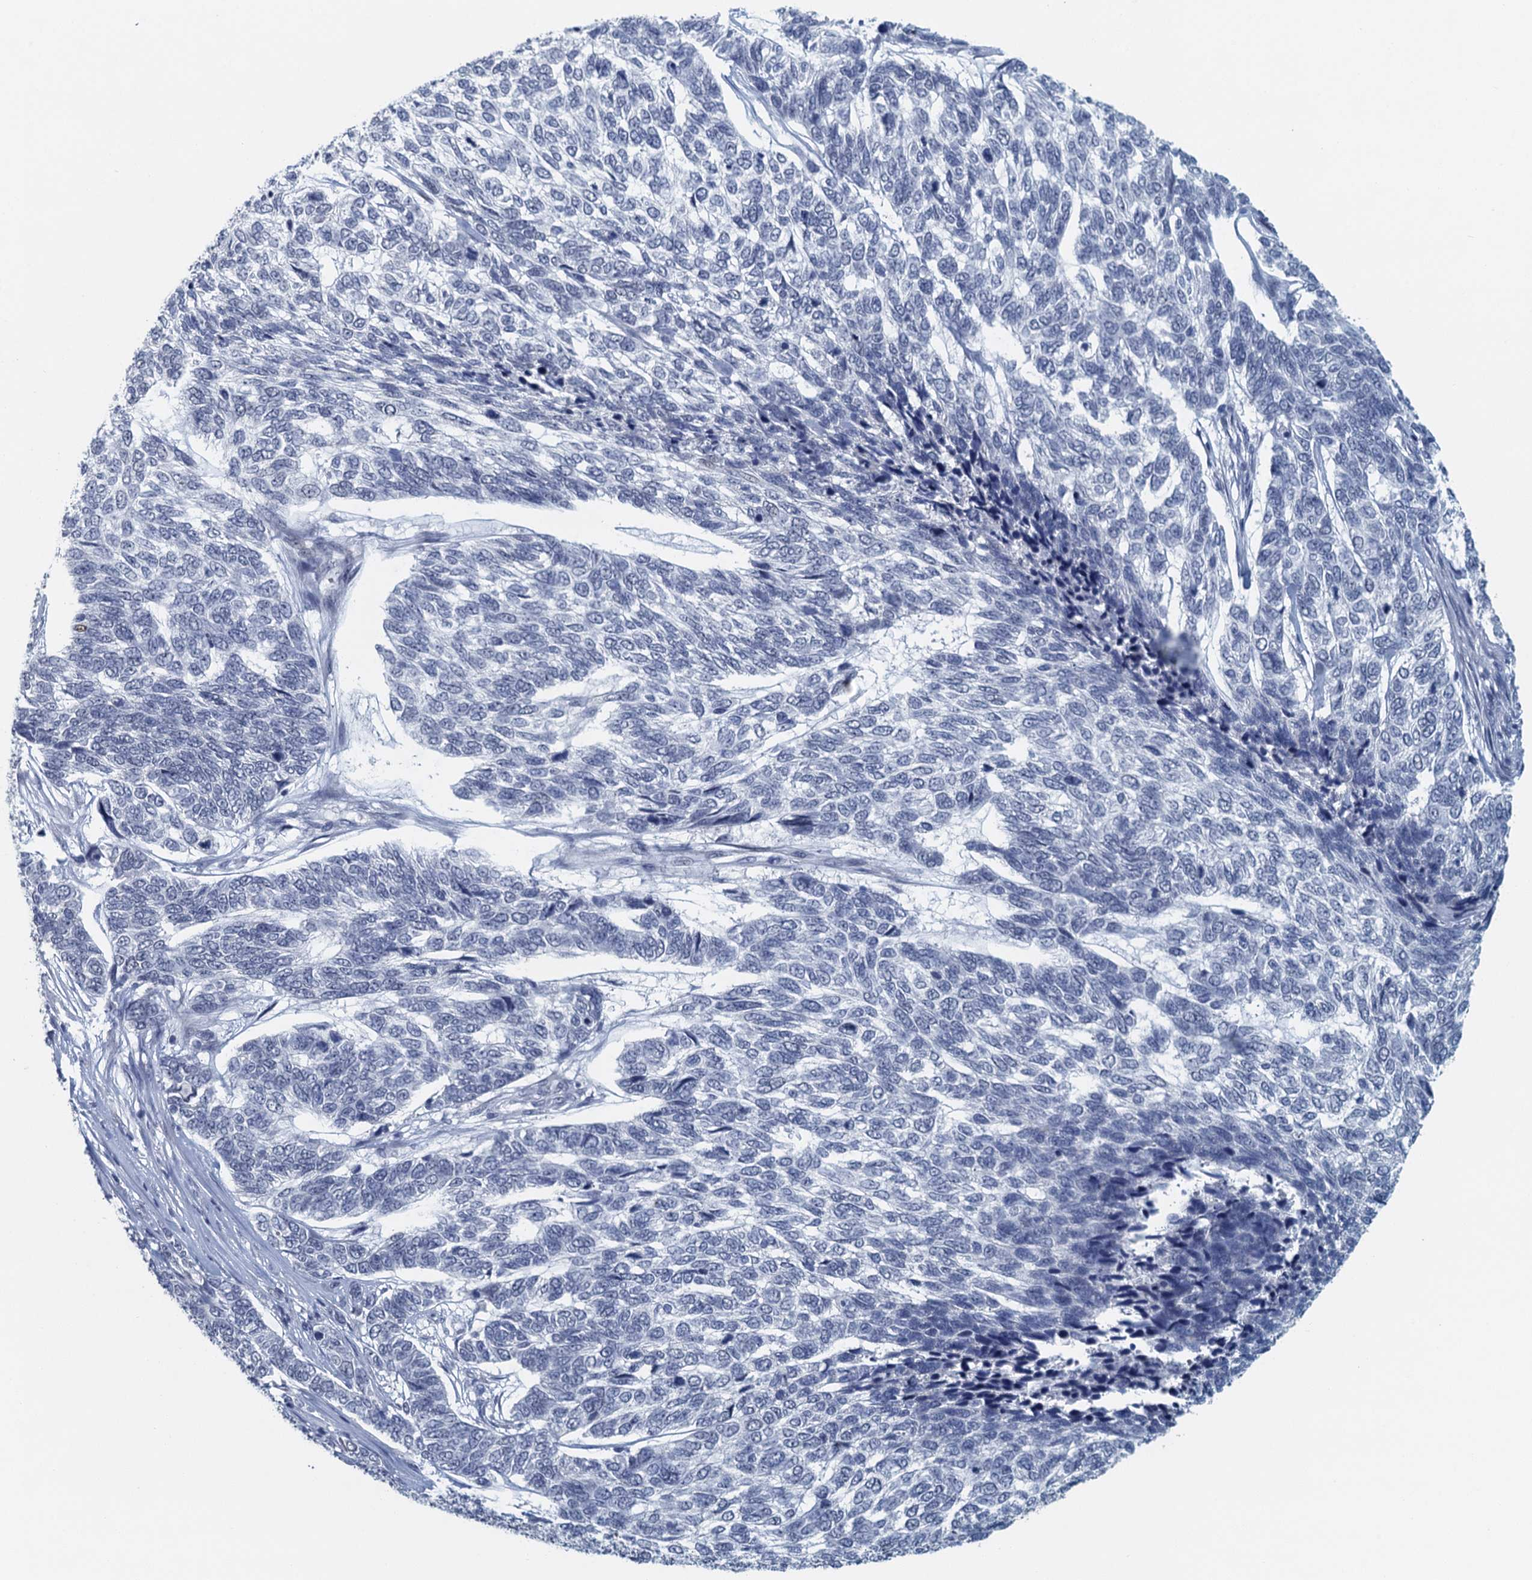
{"staining": {"intensity": "negative", "quantity": "none", "location": "none"}, "tissue": "skin cancer", "cell_type": "Tumor cells", "image_type": "cancer", "snomed": [{"axis": "morphology", "description": "Basal cell carcinoma"}, {"axis": "topography", "description": "Skin"}], "caption": "High power microscopy histopathology image of an IHC histopathology image of basal cell carcinoma (skin), revealing no significant staining in tumor cells.", "gene": "TTLL9", "patient": {"sex": "female", "age": 65}}